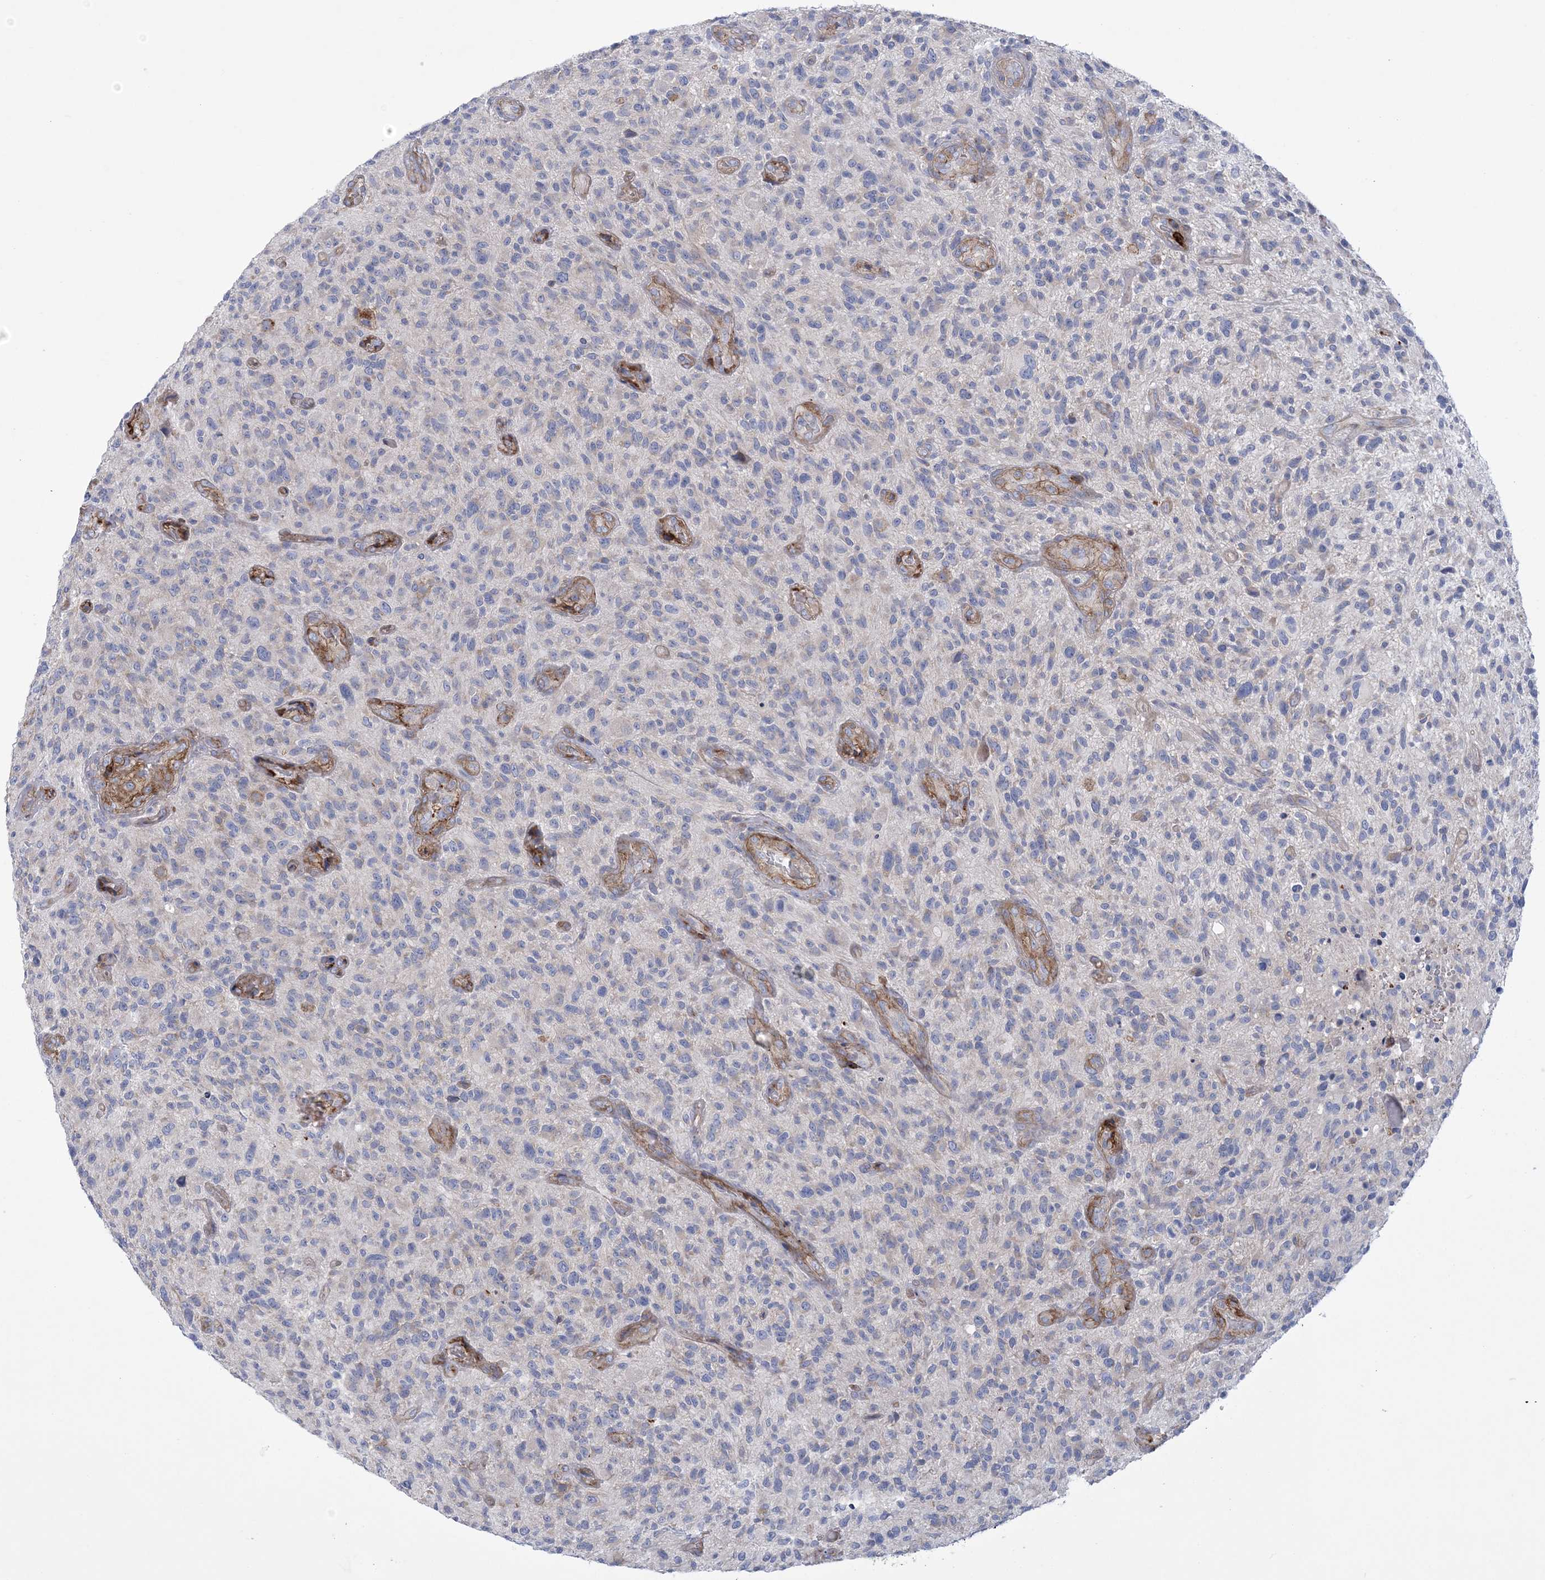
{"staining": {"intensity": "negative", "quantity": "none", "location": "none"}, "tissue": "glioma", "cell_type": "Tumor cells", "image_type": "cancer", "snomed": [{"axis": "morphology", "description": "Glioma, malignant, High grade"}, {"axis": "topography", "description": "Brain"}], "caption": "Tumor cells are negative for brown protein staining in high-grade glioma (malignant).", "gene": "ARSJ", "patient": {"sex": "male", "age": 47}}